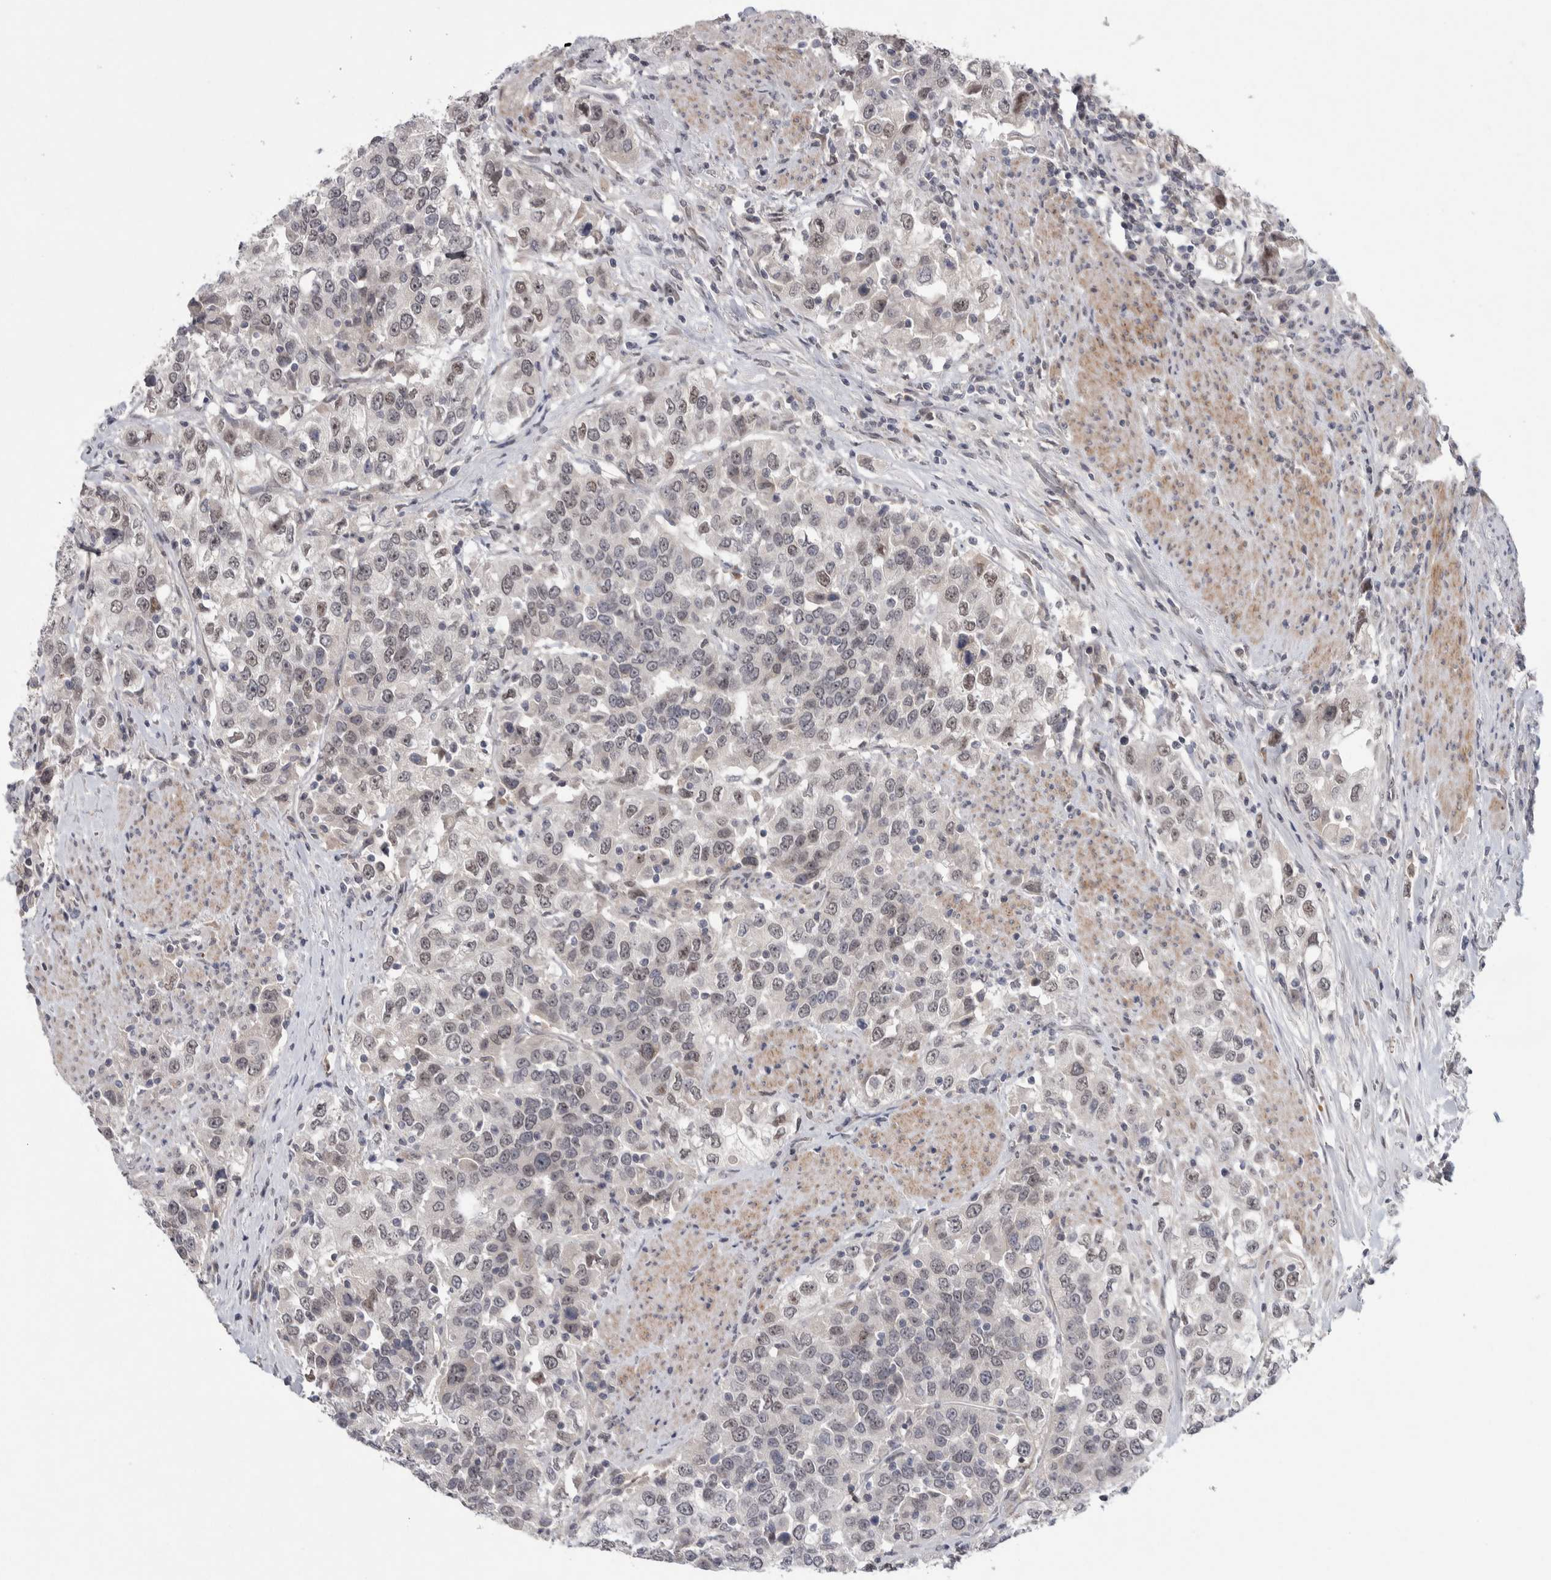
{"staining": {"intensity": "weak", "quantity": ">75%", "location": "nuclear"}, "tissue": "urothelial cancer", "cell_type": "Tumor cells", "image_type": "cancer", "snomed": [{"axis": "morphology", "description": "Urothelial carcinoma, High grade"}, {"axis": "topography", "description": "Urinary bladder"}], "caption": "There is low levels of weak nuclear positivity in tumor cells of urothelial cancer, as demonstrated by immunohistochemical staining (brown color).", "gene": "ASPN", "patient": {"sex": "female", "age": 80}}